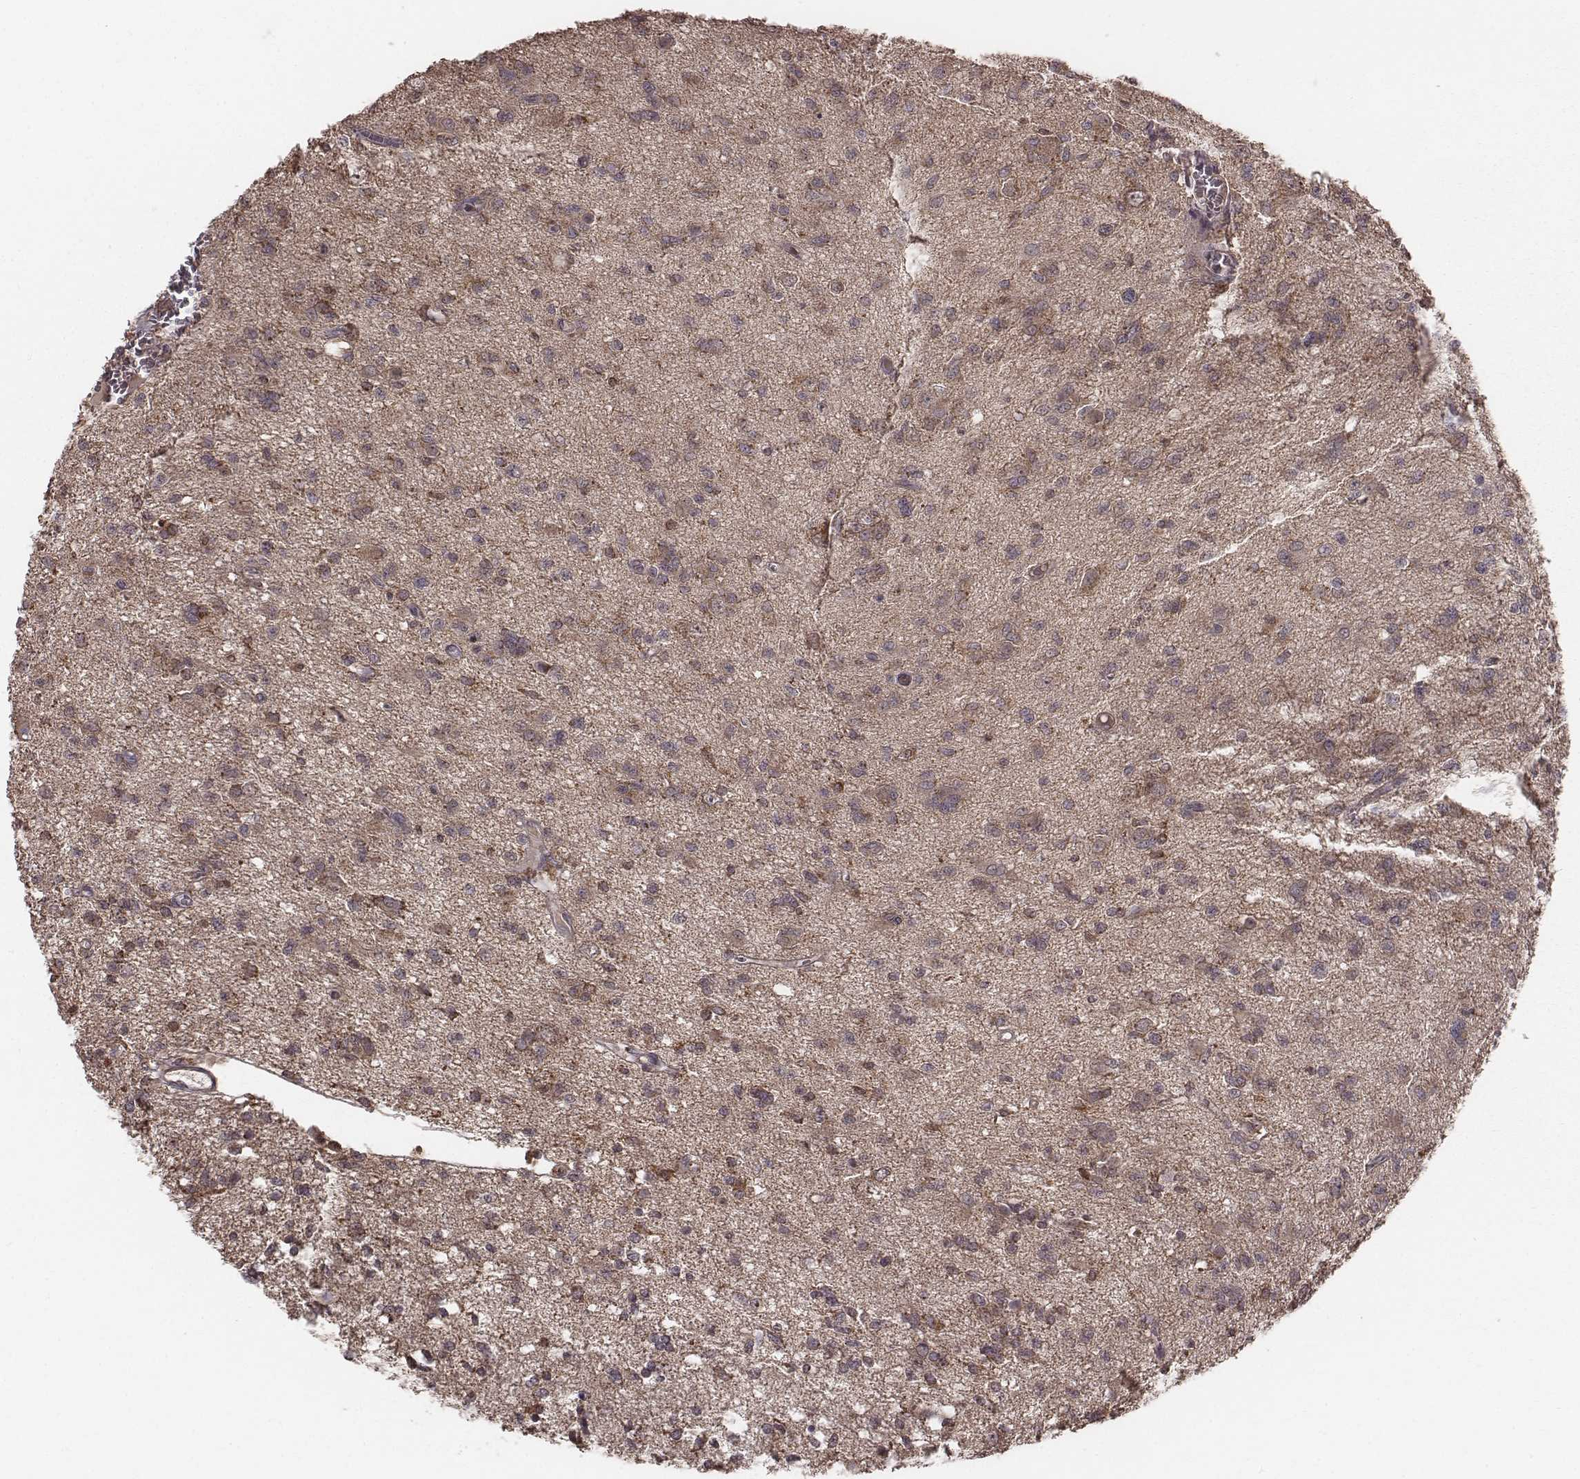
{"staining": {"intensity": "moderate", "quantity": ">75%", "location": "cytoplasmic/membranous"}, "tissue": "glioma", "cell_type": "Tumor cells", "image_type": "cancer", "snomed": [{"axis": "morphology", "description": "Glioma, malignant, Low grade"}, {"axis": "topography", "description": "Brain"}], "caption": "DAB (3,3'-diaminobenzidine) immunohistochemical staining of malignant glioma (low-grade) displays moderate cytoplasmic/membranous protein expression in approximately >75% of tumor cells.", "gene": "PDCD2L", "patient": {"sex": "male", "age": 64}}